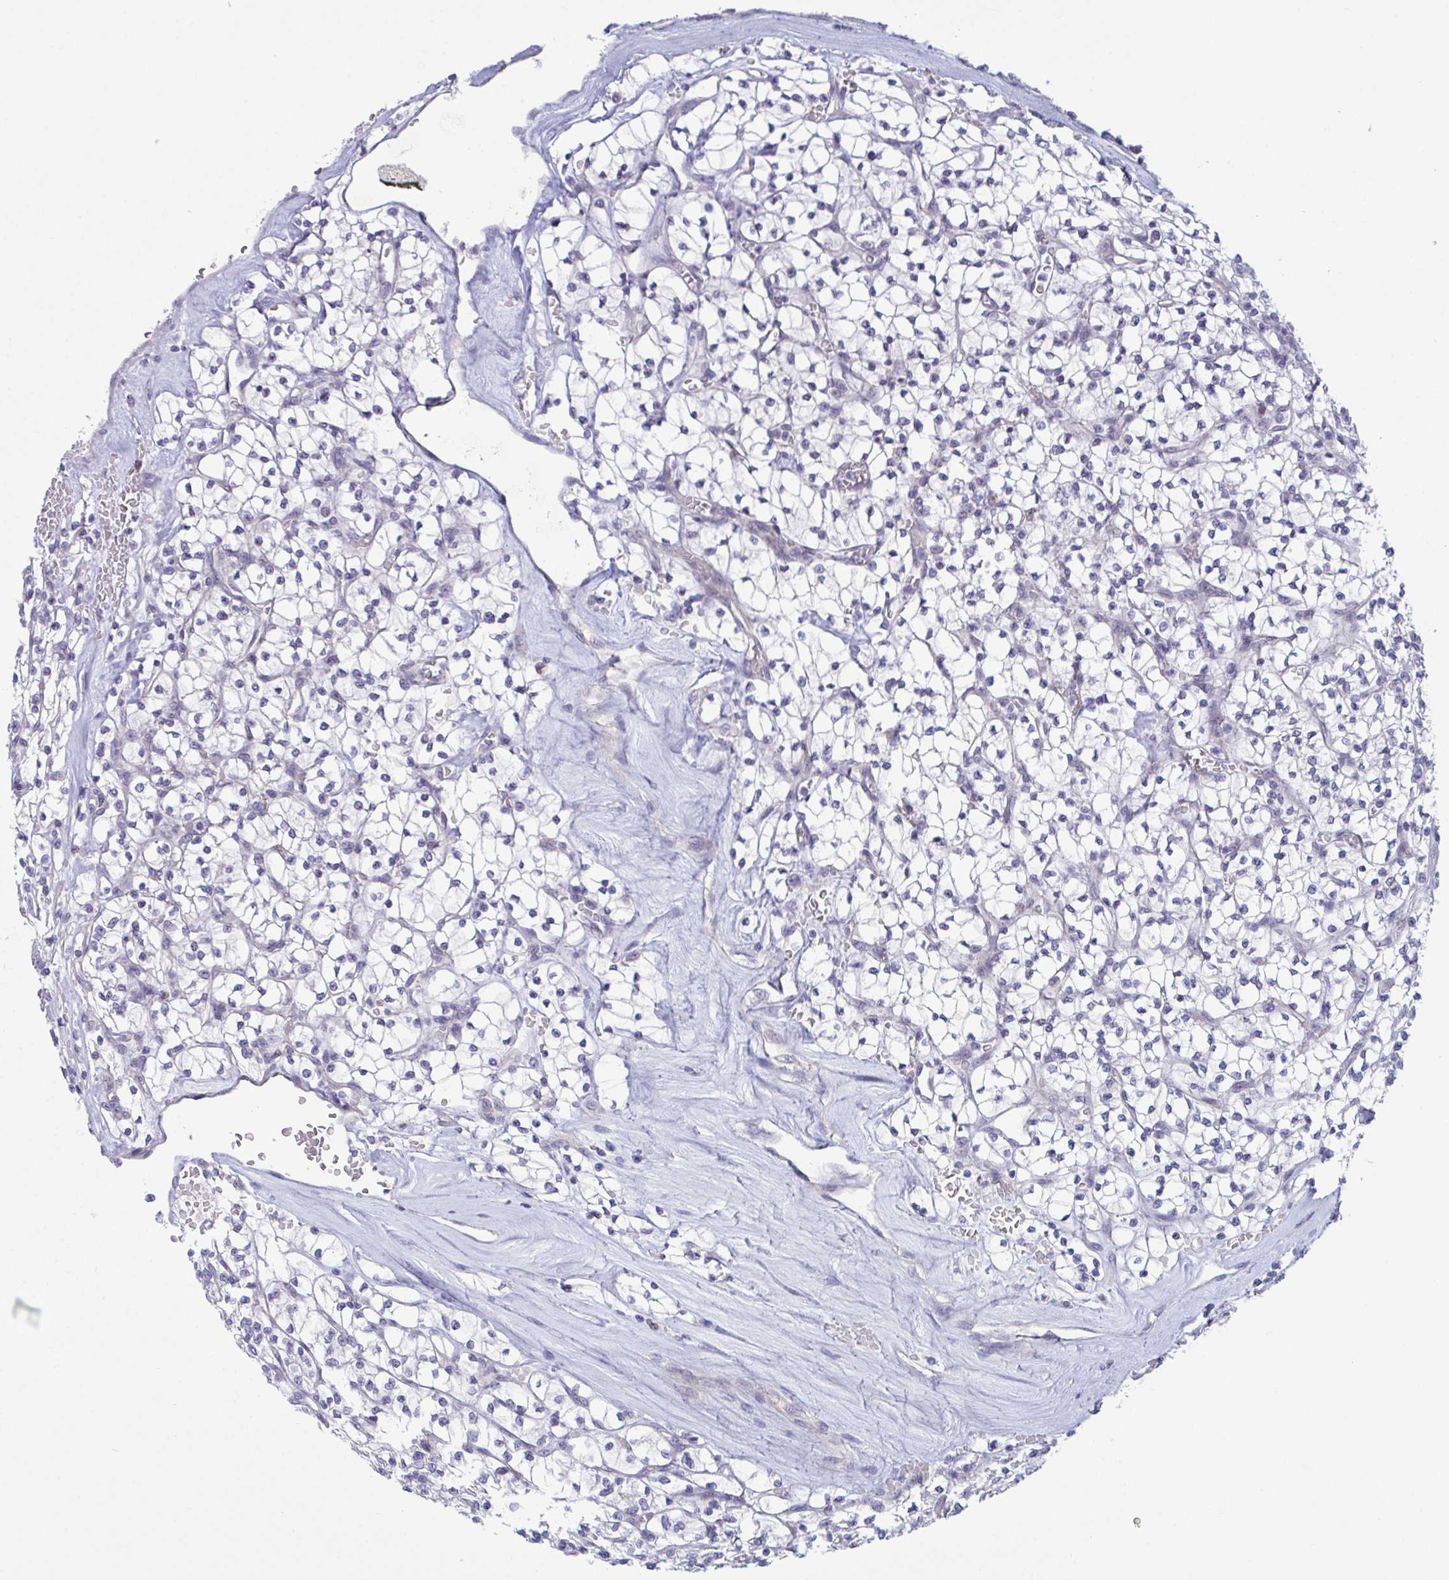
{"staining": {"intensity": "negative", "quantity": "none", "location": "none"}, "tissue": "renal cancer", "cell_type": "Tumor cells", "image_type": "cancer", "snomed": [{"axis": "morphology", "description": "Adenocarcinoma, NOS"}, {"axis": "topography", "description": "Kidney"}], "caption": "Tumor cells are negative for brown protein staining in renal adenocarcinoma.", "gene": "ZBED3", "patient": {"sex": "female", "age": 64}}